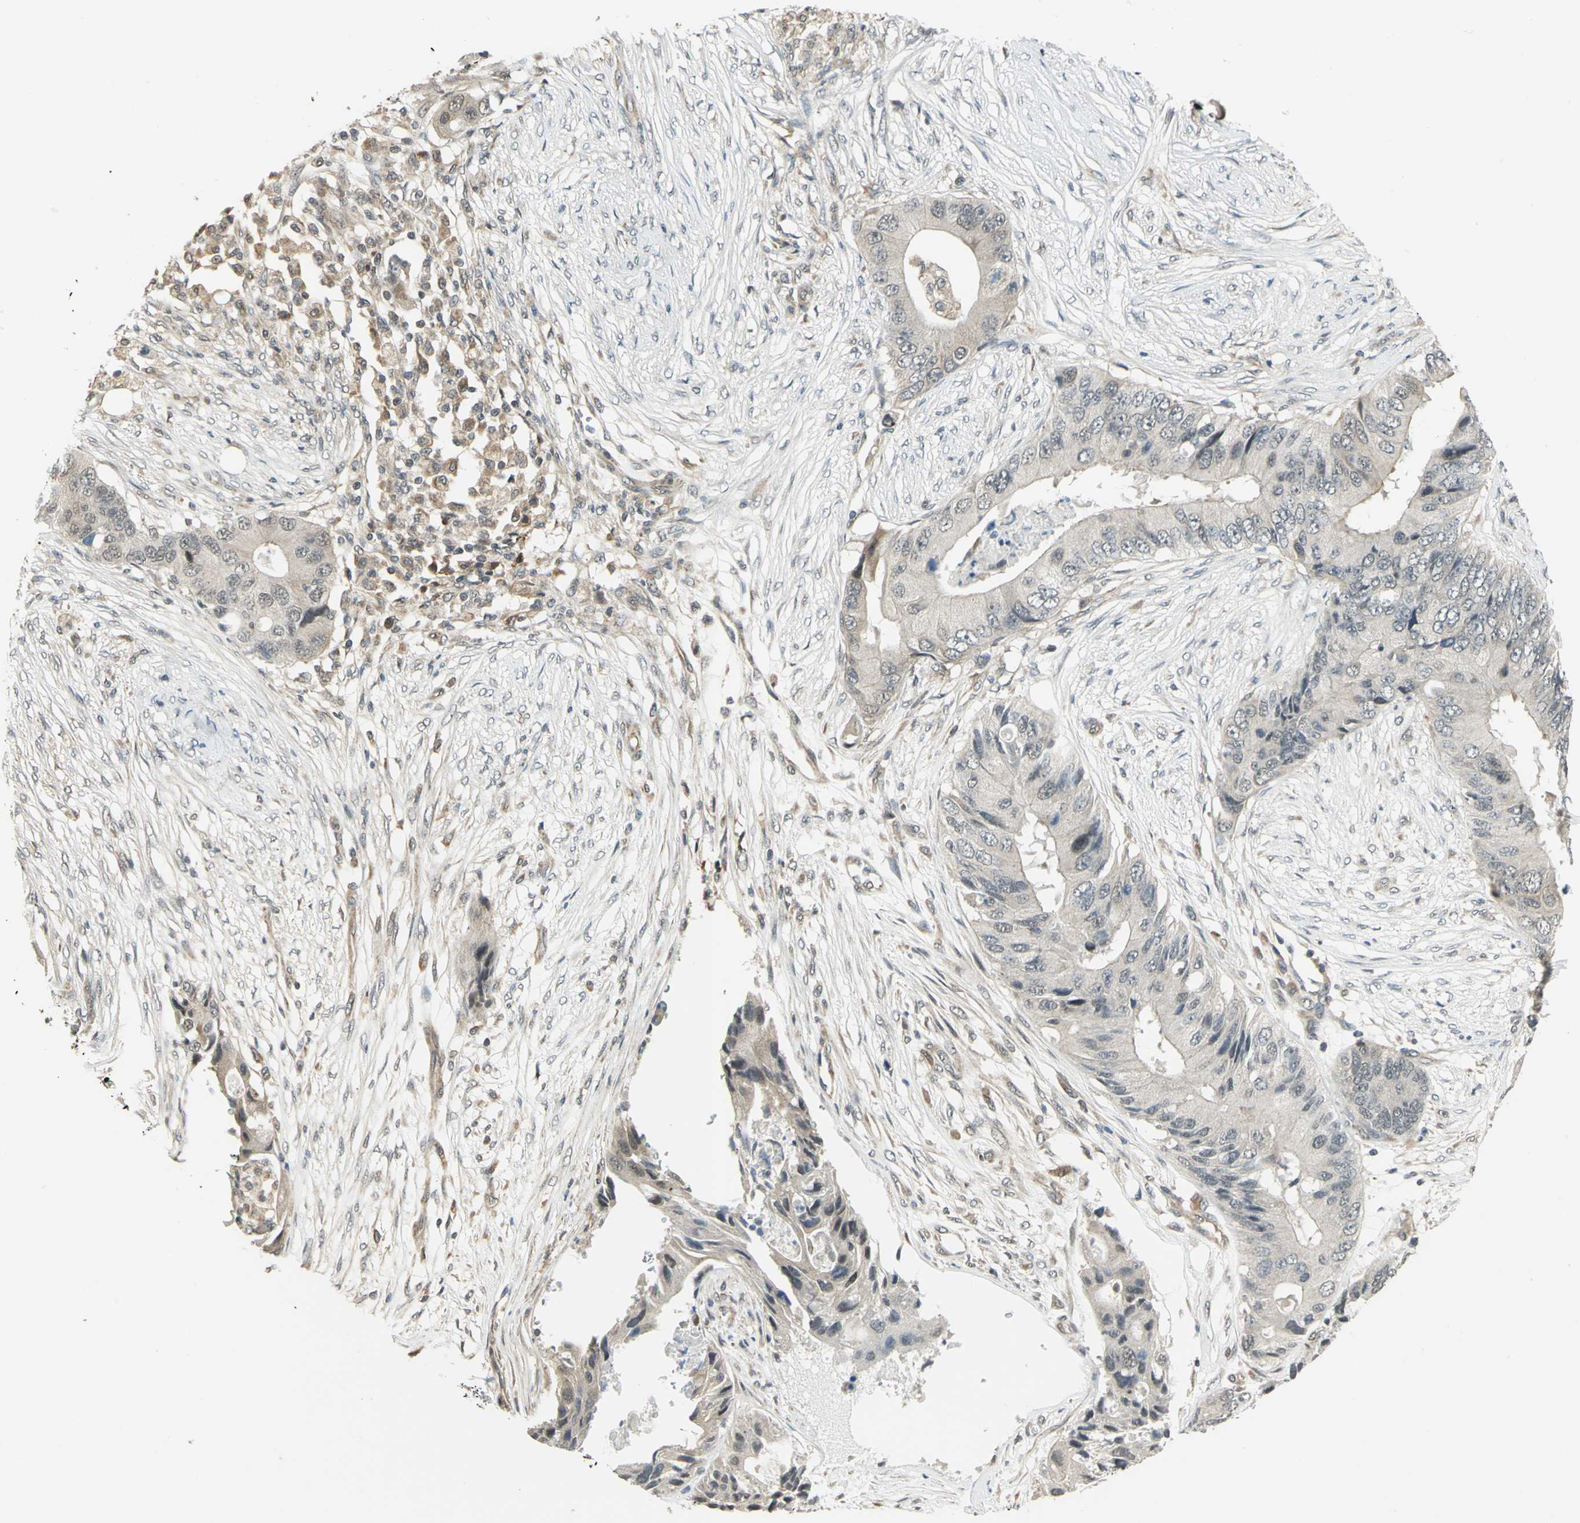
{"staining": {"intensity": "weak", "quantity": "<25%", "location": "cytoplasmic/membranous"}, "tissue": "colorectal cancer", "cell_type": "Tumor cells", "image_type": "cancer", "snomed": [{"axis": "morphology", "description": "Adenocarcinoma, NOS"}, {"axis": "topography", "description": "Colon"}], "caption": "High magnification brightfield microscopy of adenocarcinoma (colorectal) stained with DAB (3,3'-diaminobenzidine) (brown) and counterstained with hematoxylin (blue): tumor cells show no significant staining. (DAB (3,3'-diaminobenzidine) immunohistochemistry (IHC) with hematoxylin counter stain).", "gene": "PLAGL2", "patient": {"sex": "male", "age": 71}}